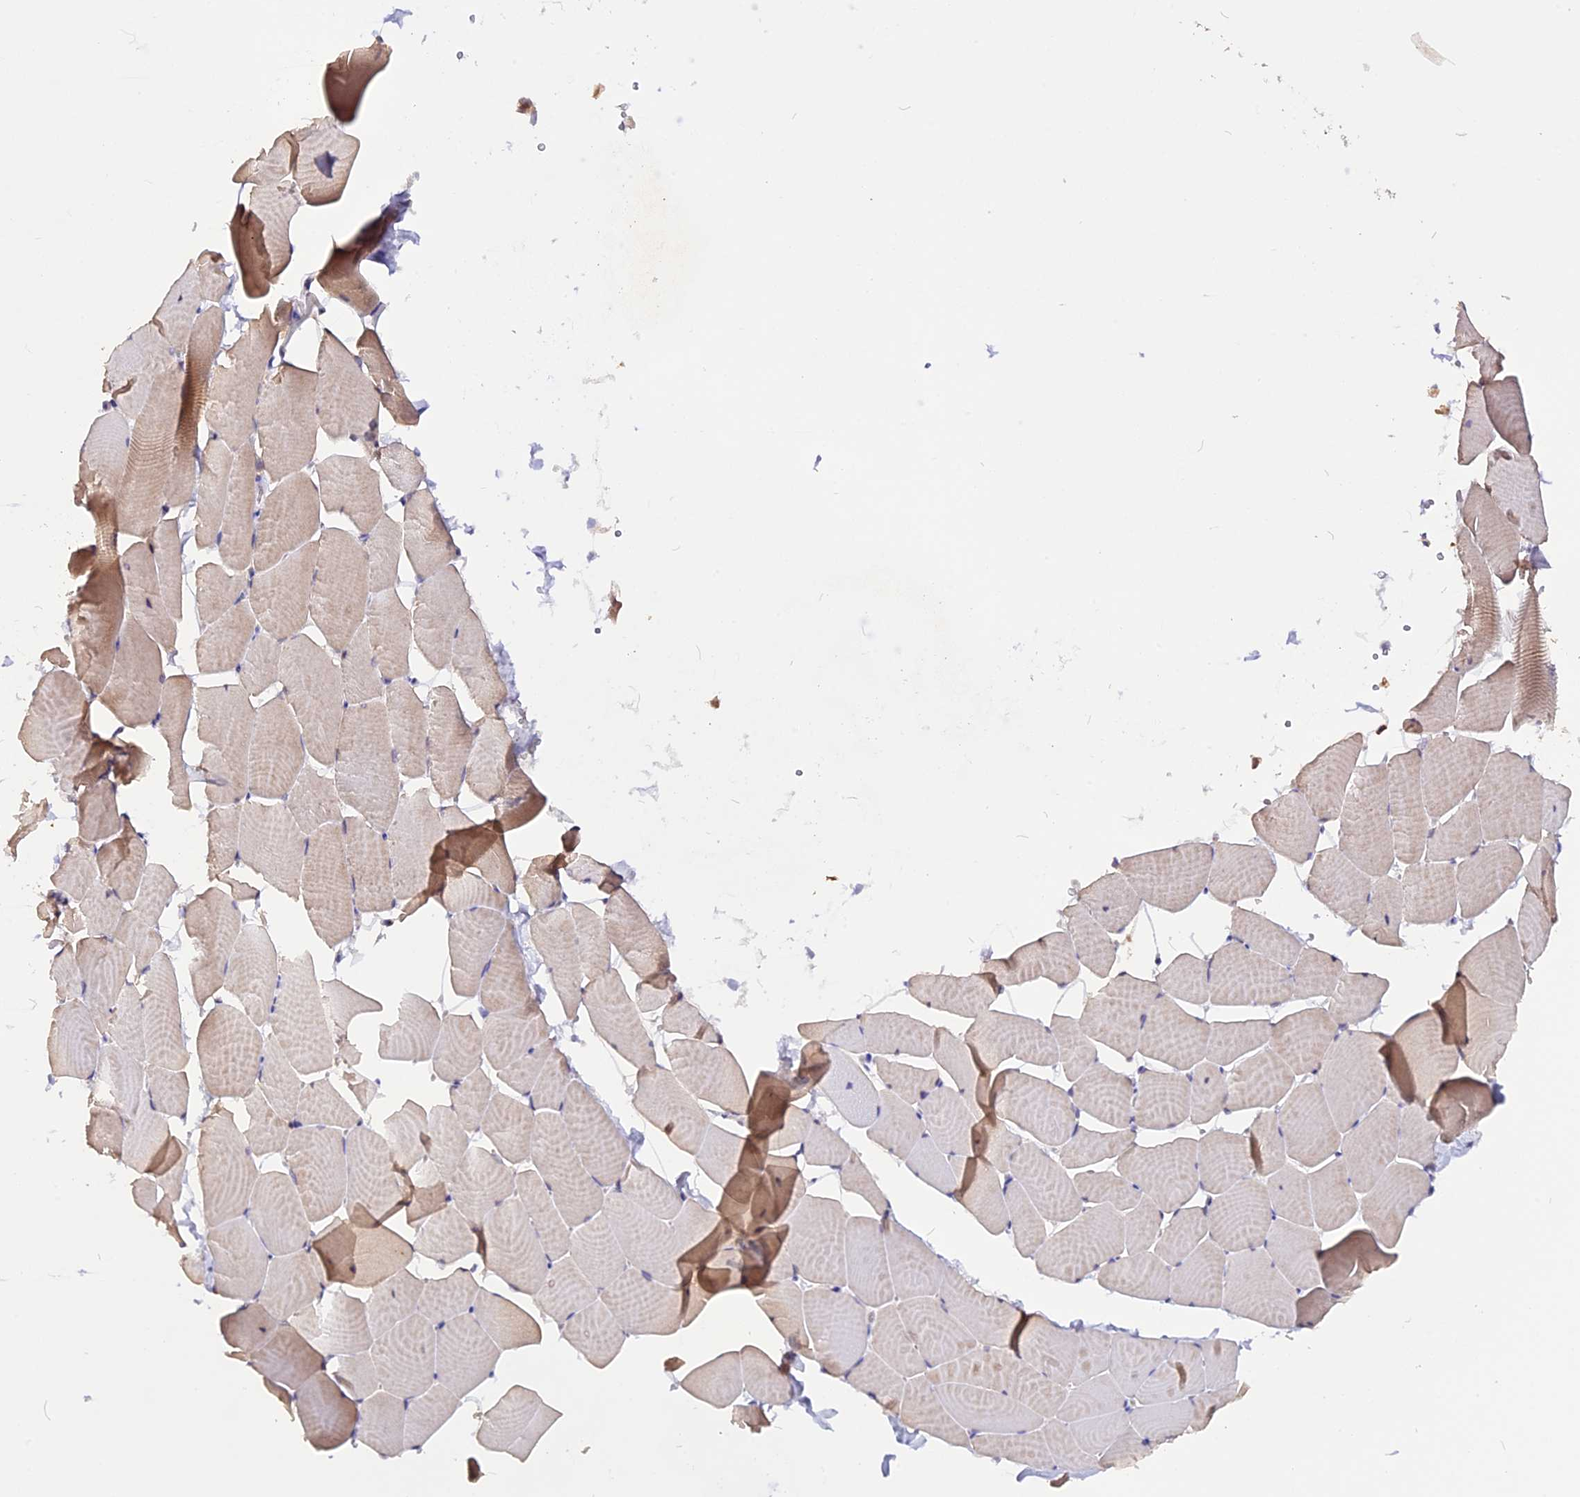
{"staining": {"intensity": "weak", "quantity": "25%-75%", "location": "cytoplasmic/membranous"}, "tissue": "skeletal muscle", "cell_type": "Myocytes", "image_type": "normal", "snomed": [{"axis": "morphology", "description": "Normal tissue, NOS"}, {"axis": "topography", "description": "Skeletal muscle"}], "caption": "This micrograph reveals normal skeletal muscle stained with immunohistochemistry to label a protein in brown. The cytoplasmic/membranous of myocytes show weak positivity for the protein. Nuclei are counter-stained blue.", "gene": "MARK4", "patient": {"sex": "male", "age": 25}}